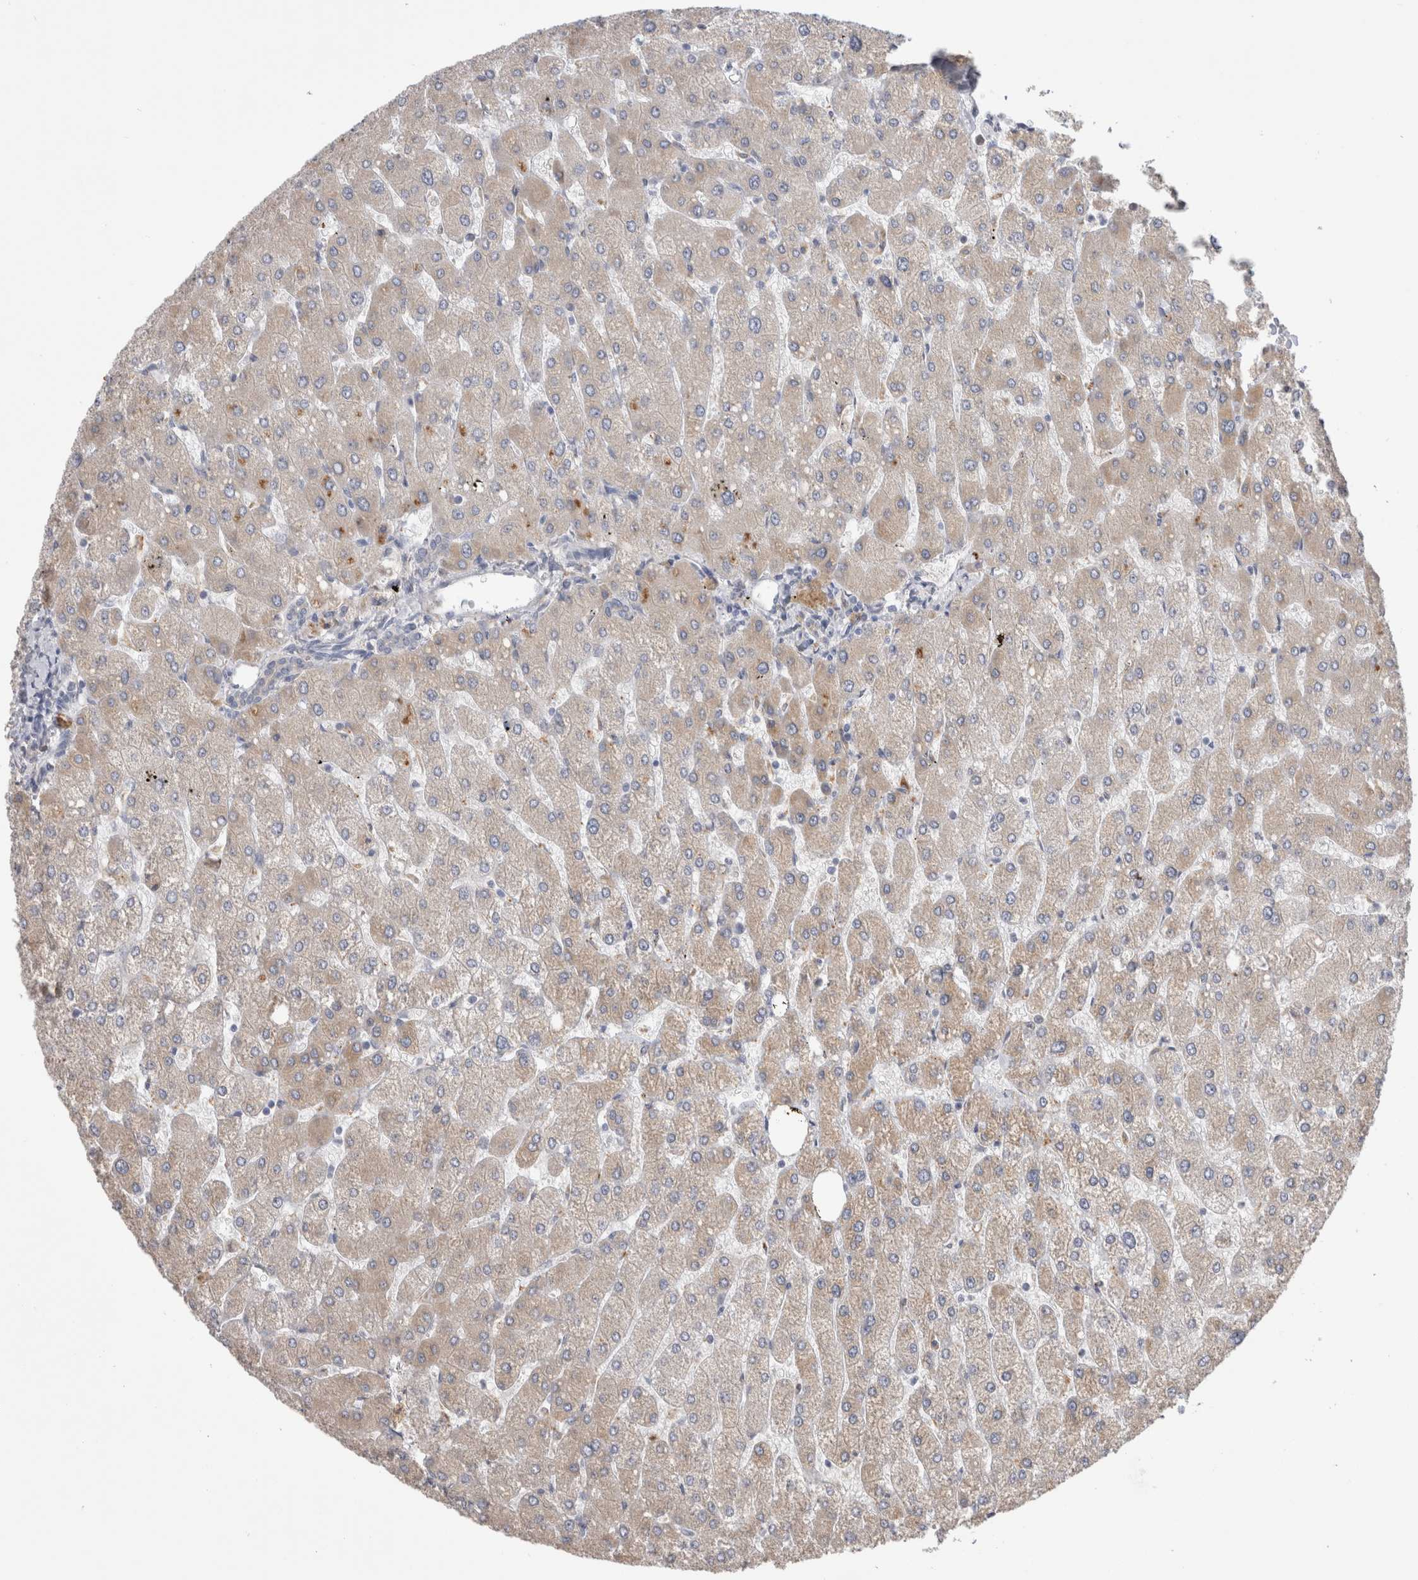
{"staining": {"intensity": "weak", "quantity": ">75%", "location": "cytoplasmic/membranous"}, "tissue": "liver", "cell_type": "Cholangiocytes", "image_type": "normal", "snomed": [{"axis": "morphology", "description": "Normal tissue, NOS"}, {"axis": "topography", "description": "Liver"}], "caption": "Immunohistochemistry (IHC) image of normal liver: human liver stained using immunohistochemistry exhibits low levels of weak protein expression localized specifically in the cytoplasmic/membranous of cholangiocytes, appearing as a cytoplasmic/membranous brown color.", "gene": "LRPAP1", "patient": {"sex": "male", "age": 55}}